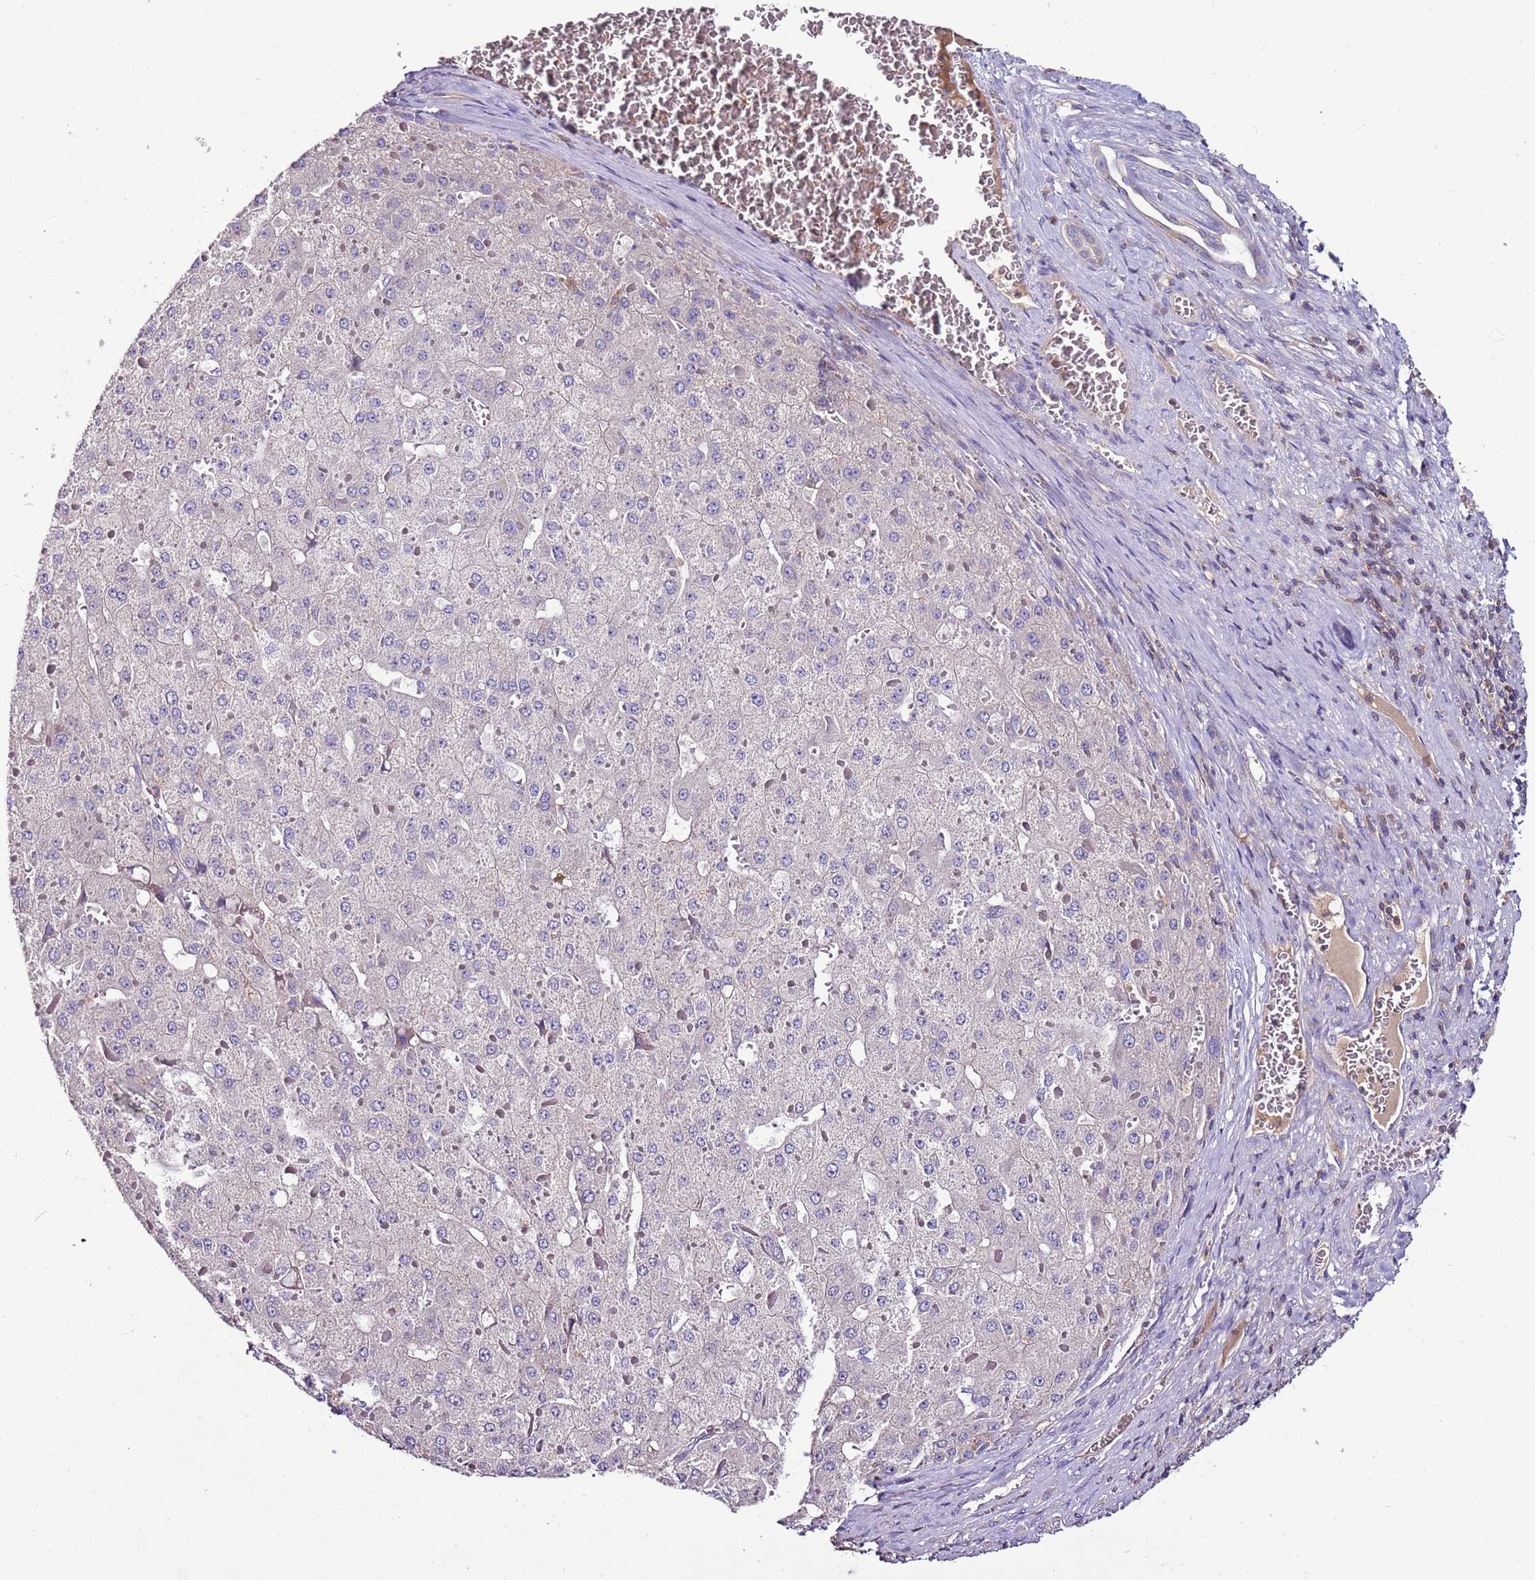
{"staining": {"intensity": "negative", "quantity": "none", "location": "none"}, "tissue": "liver cancer", "cell_type": "Tumor cells", "image_type": "cancer", "snomed": [{"axis": "morphology", "description": "Carcinoma, Hepatocellular, NOS"}, {"axis": "topography", "description": "Liver"}], "caption": "This is an immunohistochemistry histopathology image of liver cancer (hepatocellular carcinoma). There is no expression in tumor cells.", "gene": "IGIP", "patient": {"sex": "female", "age": 73}}